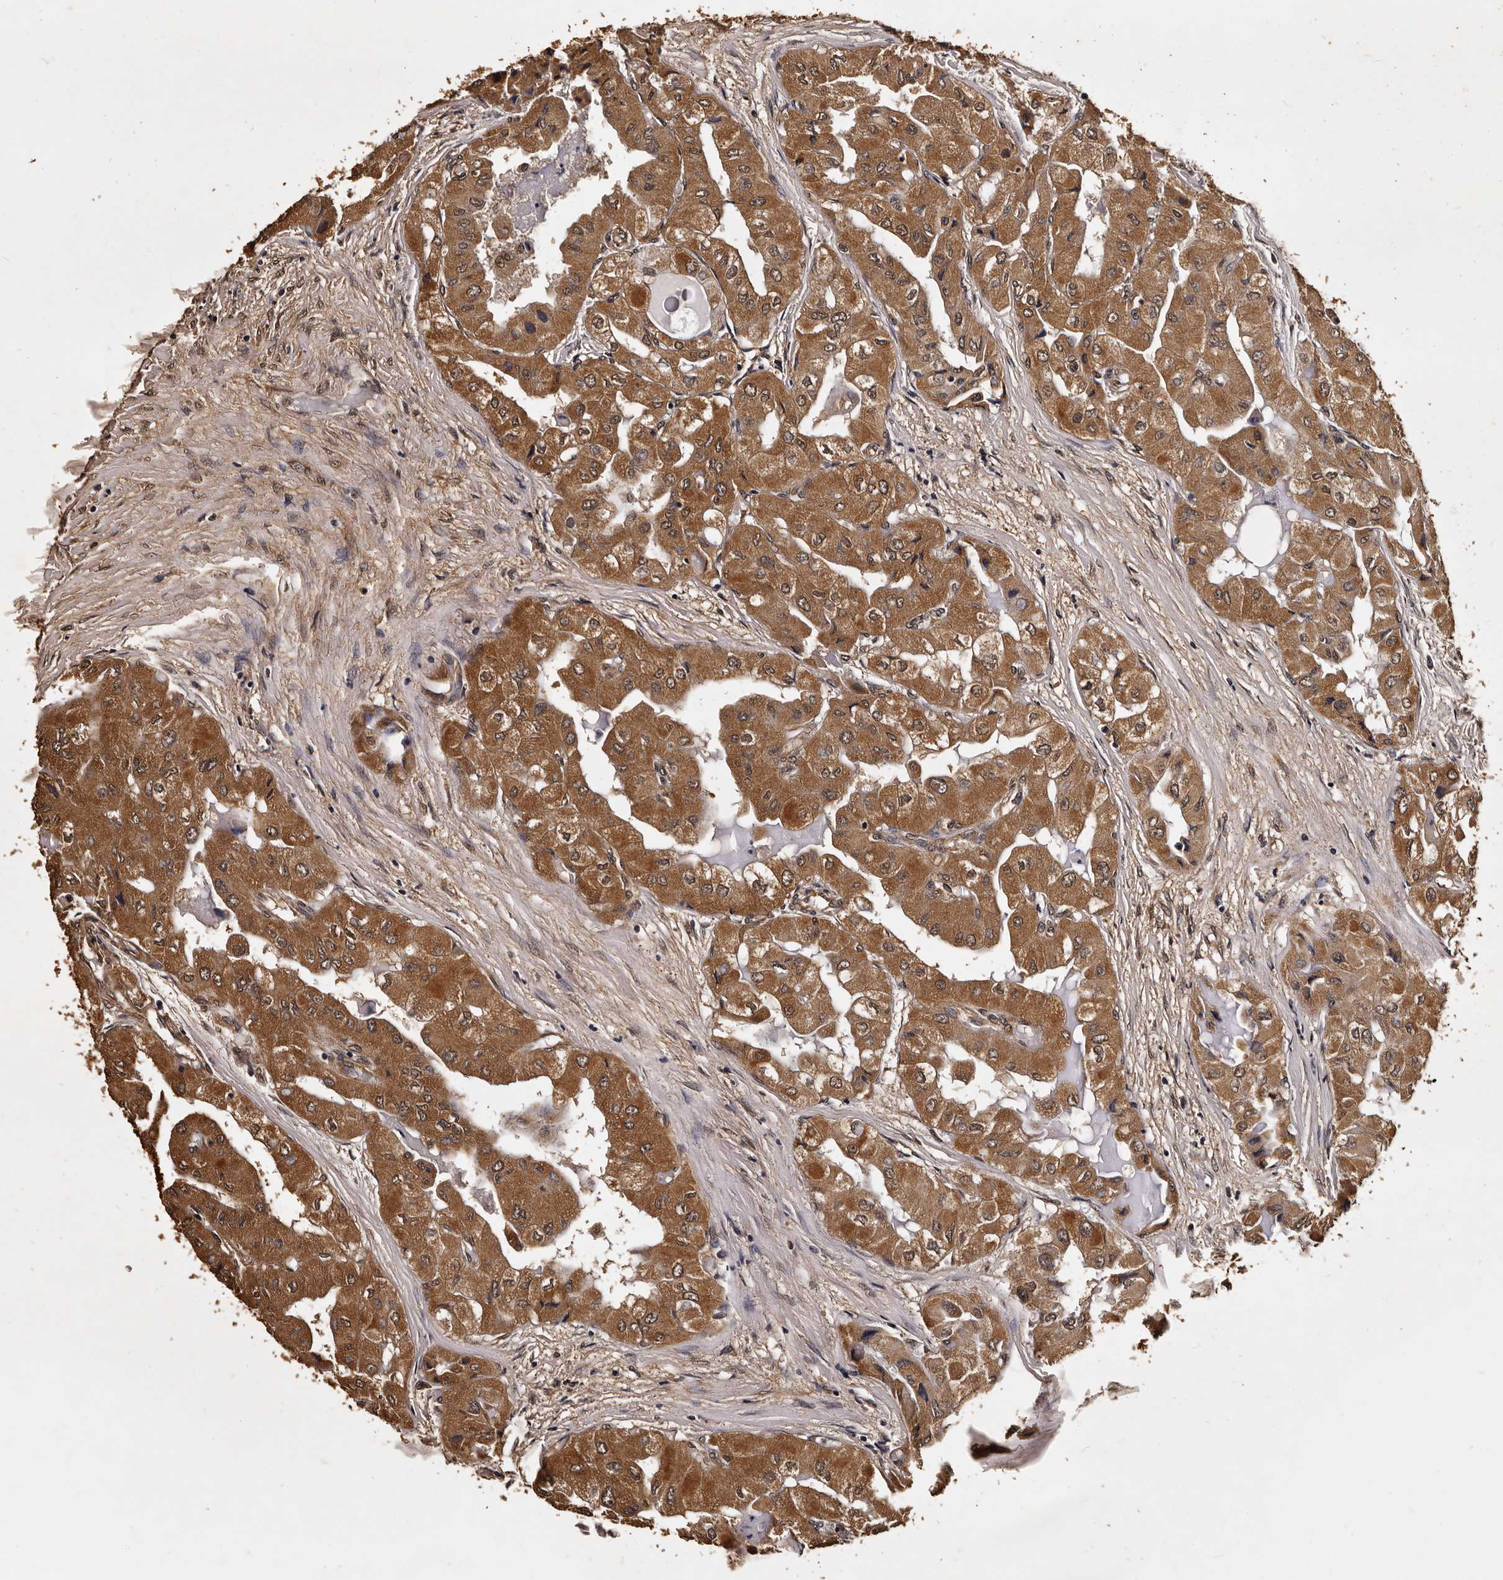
{"staining": {"intensity": "moderate", "quantity": ">75%", "location": "cytoplasmic/membranous,nuclear"}, "tissue": "thyroid cancer", "cell_type": "Tumor cells", "image_type": "cancer", "snomed": [{"axis": "morphology", "description": "Papillary adenocarcinoma, NOS"}, {"axis": "topography", "description": "Thyroid gland"}], "caption": "Brown immunohistochemical staining in thyroid cancer demonstrates moderate cytoplasmic/membranous and nuclear staining in approximately >75% of tumor cells. (Brightfield microscopy of DAB IHC at high magnification).", "gene": "PARS2", "patient": {"sex": "female", "age": 59}}